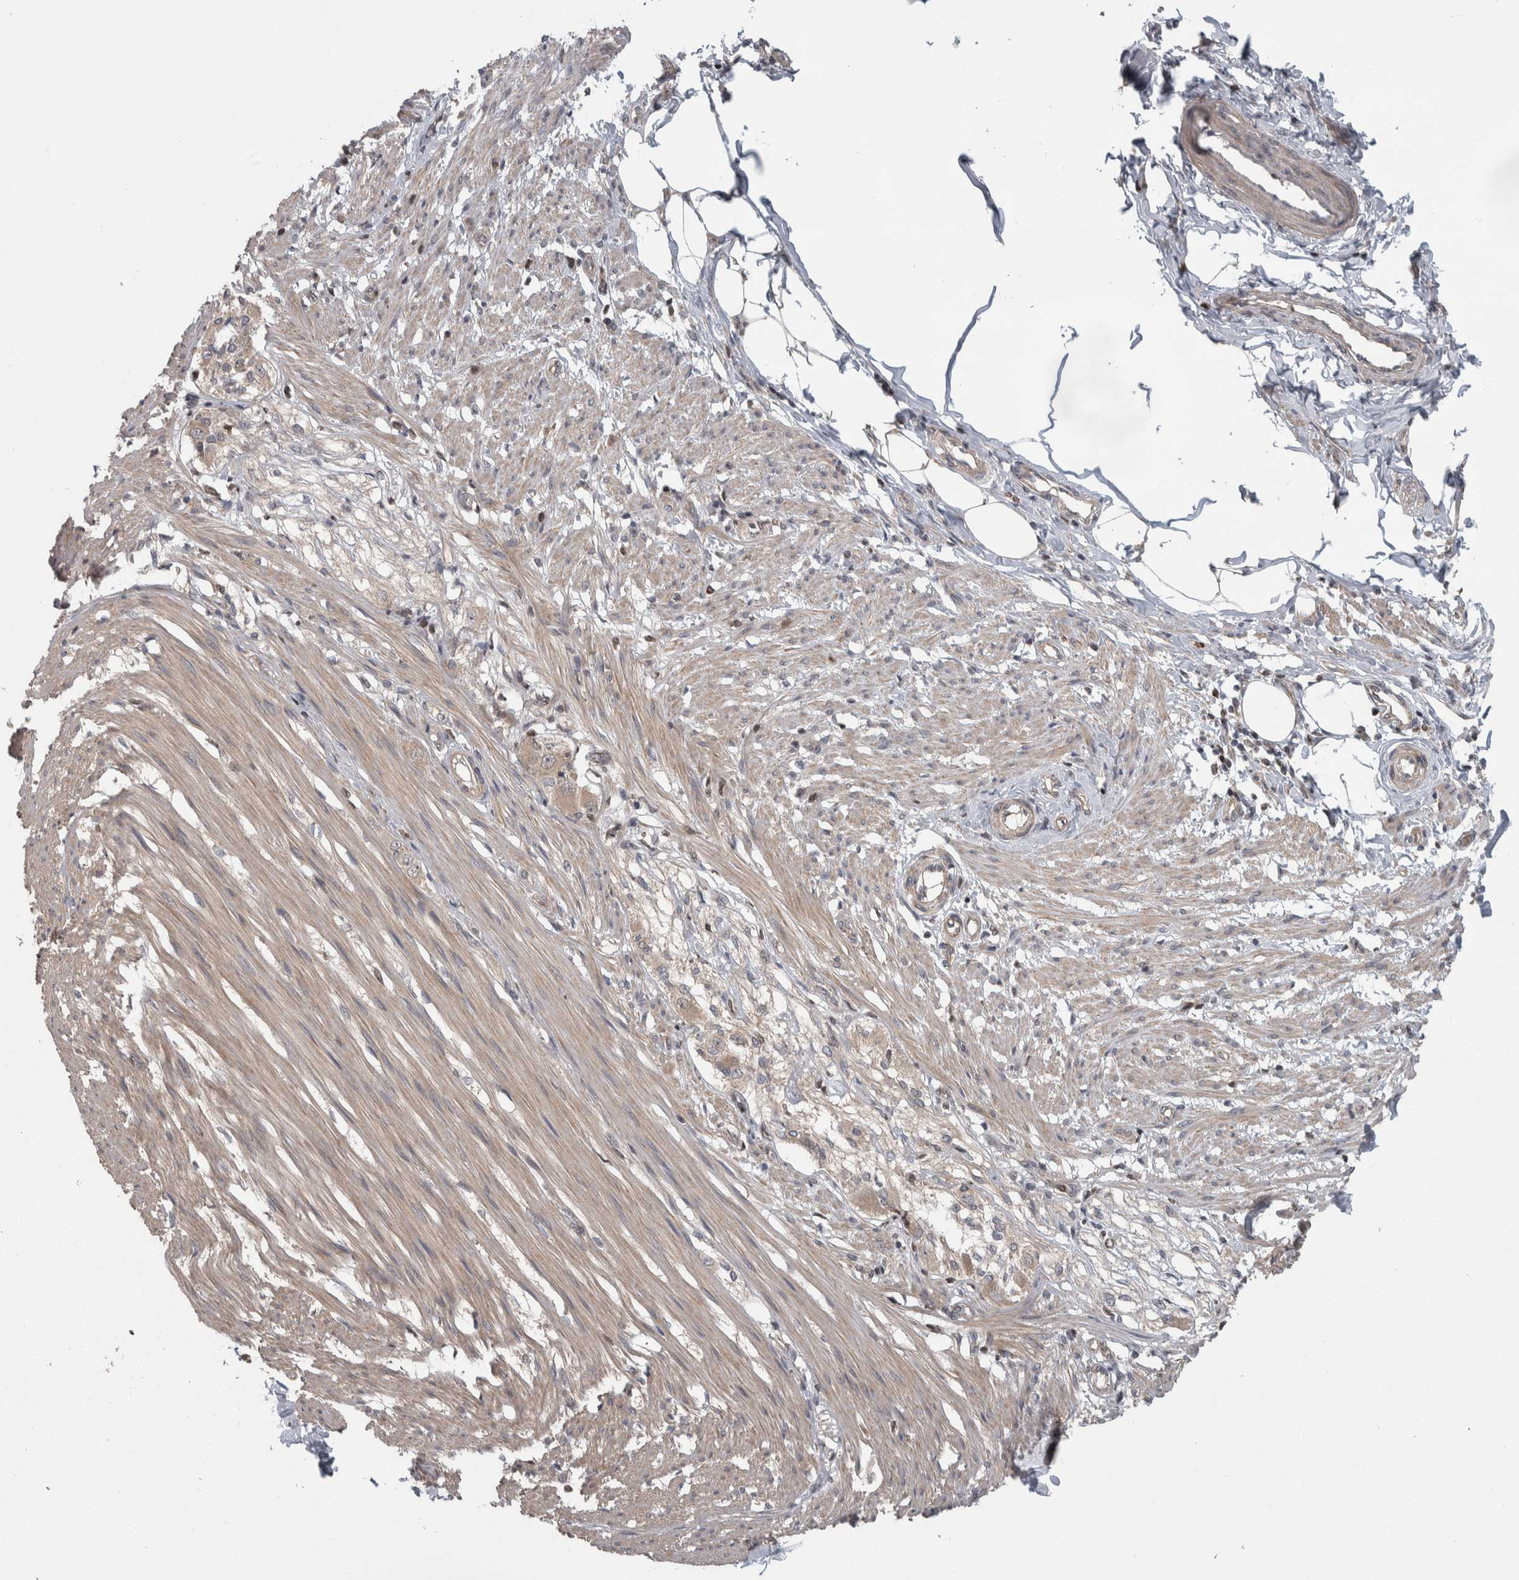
{"staining": {"intensity": "moderate", "quantity": ">75%", "location": "cytoplasmic/membranous"}, "tissue": "smooth muscle", "cell_type": "Smooth muscle cells", "image_type": "normal", "snomed": [{"axis": "morphology", "description": "Normal tissue, NOS"}, {"axis": "morphology", "description": "Adenocarcinoma, NOS"}, {"axis": "topography", "description": "Smooth muscle"}, {"axis": "topography", "description": "Colon"}], "caption": "Brown immunohistochemical staining in normal smooth muscle reveals moderate cytoplasmic/membranous expression in approximately >75% of smooth muscle cells. The staining was performed using DAB (3,3'-diaminobenzidine), with brown indicating positive protein expression. Nuclei are stained blue with hematoxylin.", "gene": "CWC27", "patient": {"sex": "male", "age": 14}}